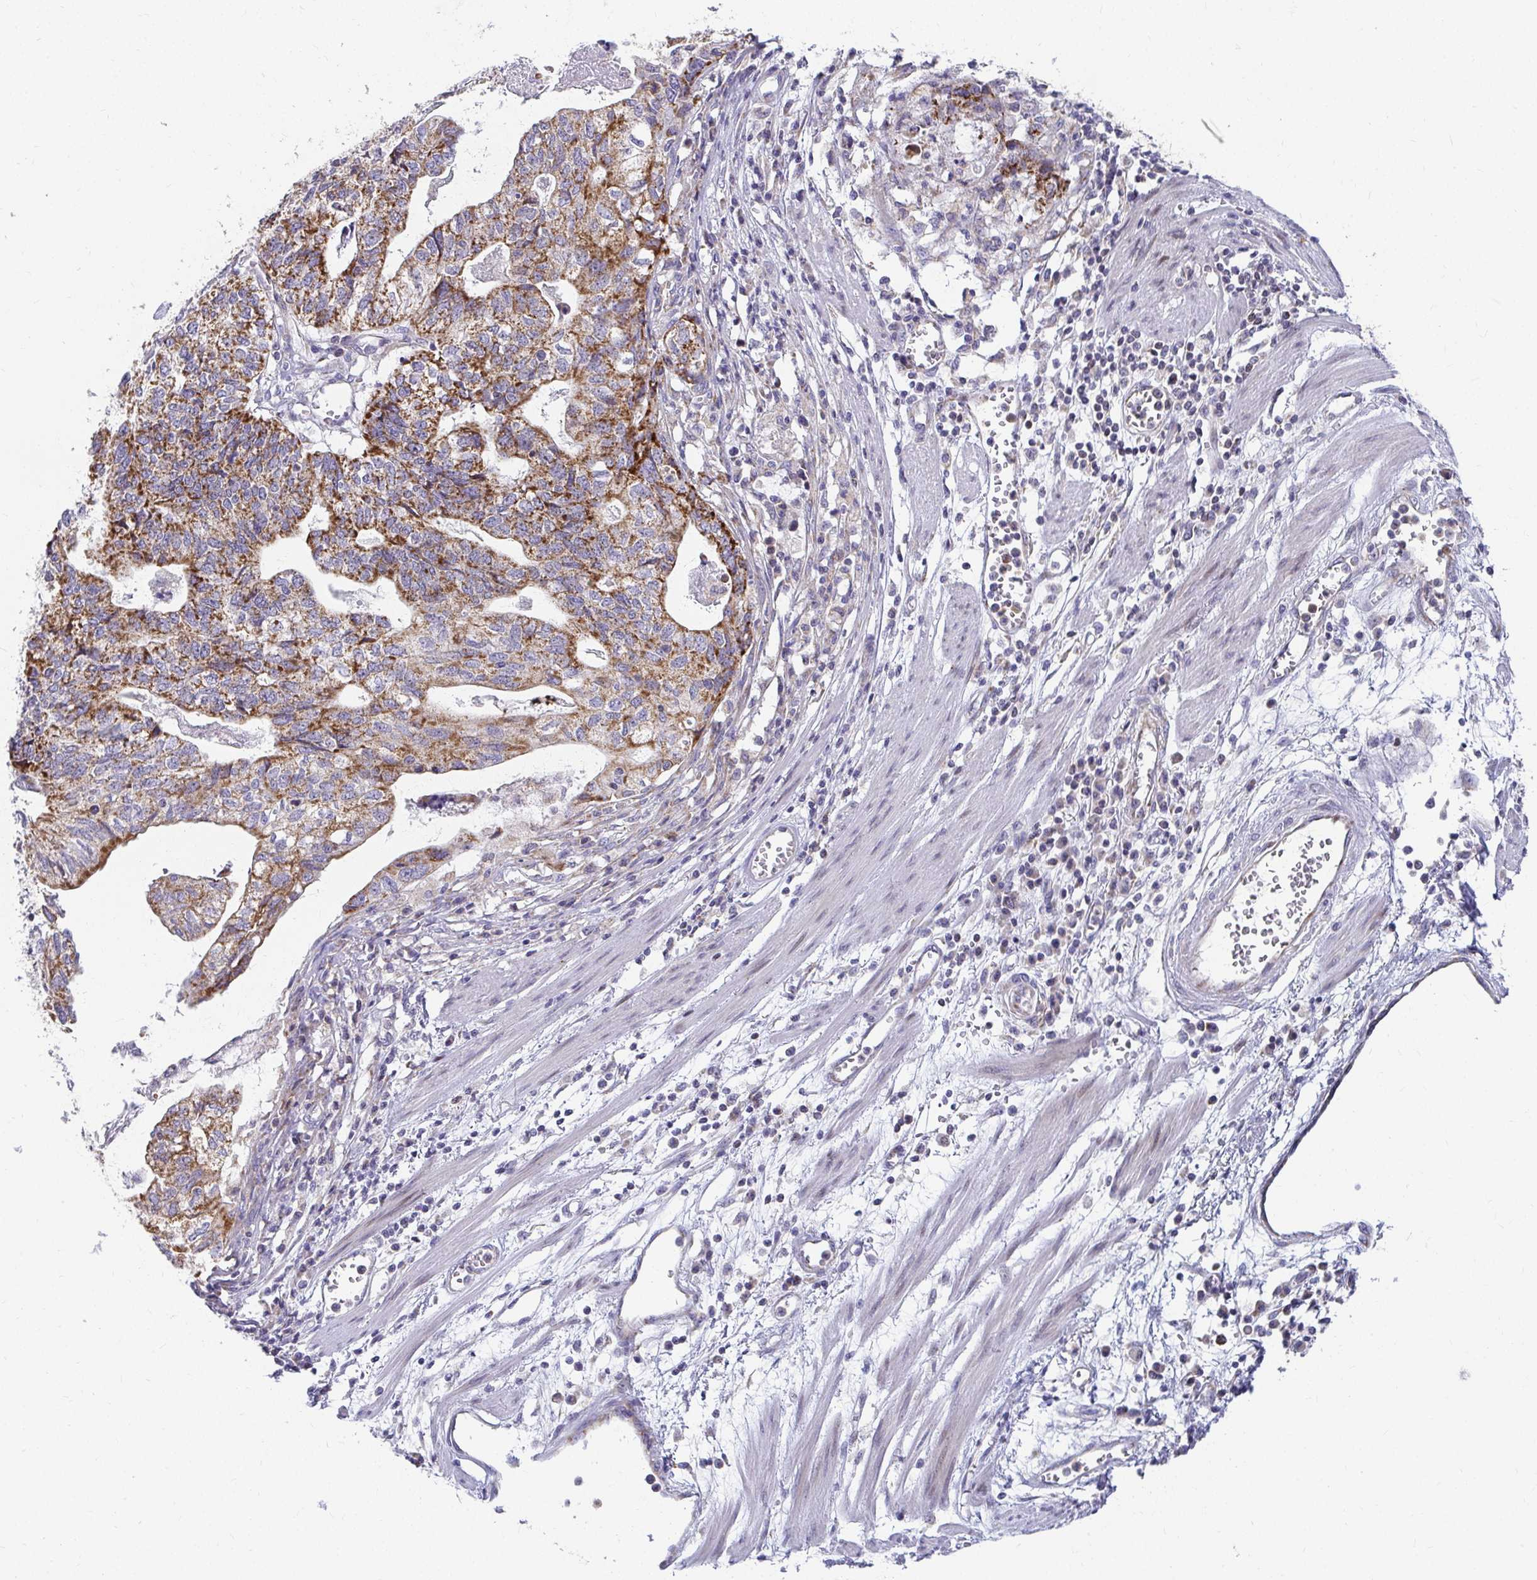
{"staining": {"intensity": "moderate", "quantity": "25%-75%", "location": "cytoplasmic/membranous"}, "tissue": "stomach cancer", "cell_type": "Tumor cells", "image_type": "cancer", "snomed": [{"axis": "morphology", "description": "Adenocarcinoma, NOS"}, {"axis": "topography", "description": "Stomach, upper"}], "caption": "Protein staining exhibits moderate cytoplasmic/membranous positivity in about 25%-75% of tumor cells in adenocarcinoma (stomach).", "gene": "EXOC5", "patient": {"sex": "female", "age": 67}}